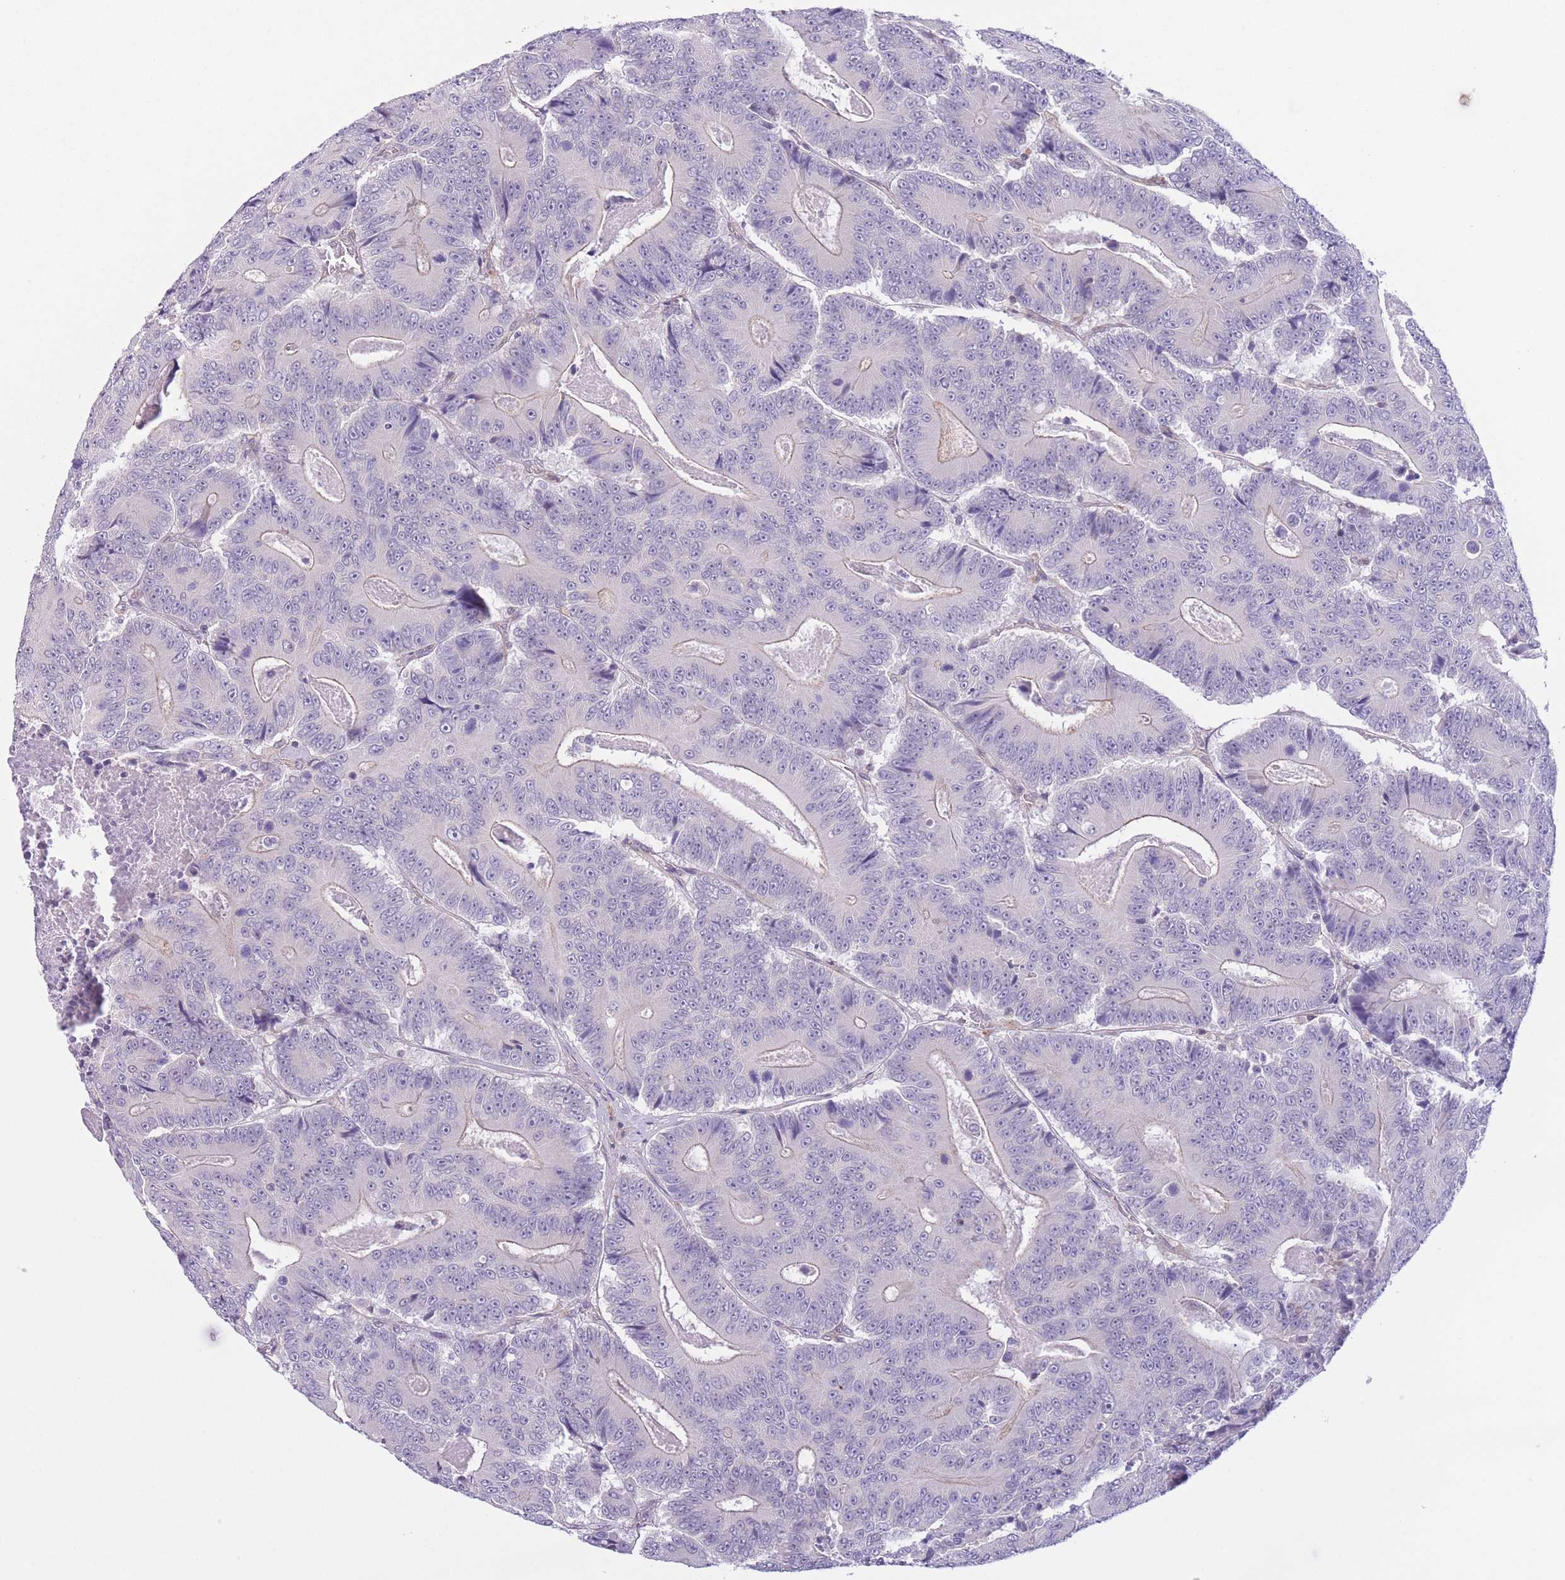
{"staining": {"intensity": "negative", "quantity": "none", "location": "none"}, "tissue": "colorectal cancer", "cell_type": "Tumor cells", "image_type": "cancer", "snomed": [{"axis": "morphology", "description": "Adenocarcinoma, NOS"}, {"axis": "topography", "description": "Colon"}], "caption": "This is an IHC histopathology image of colorectal cancer. There is no staining in tumor cells.", "gene": "C9orf152", "patient": {"sex": "male", "age": 83}}